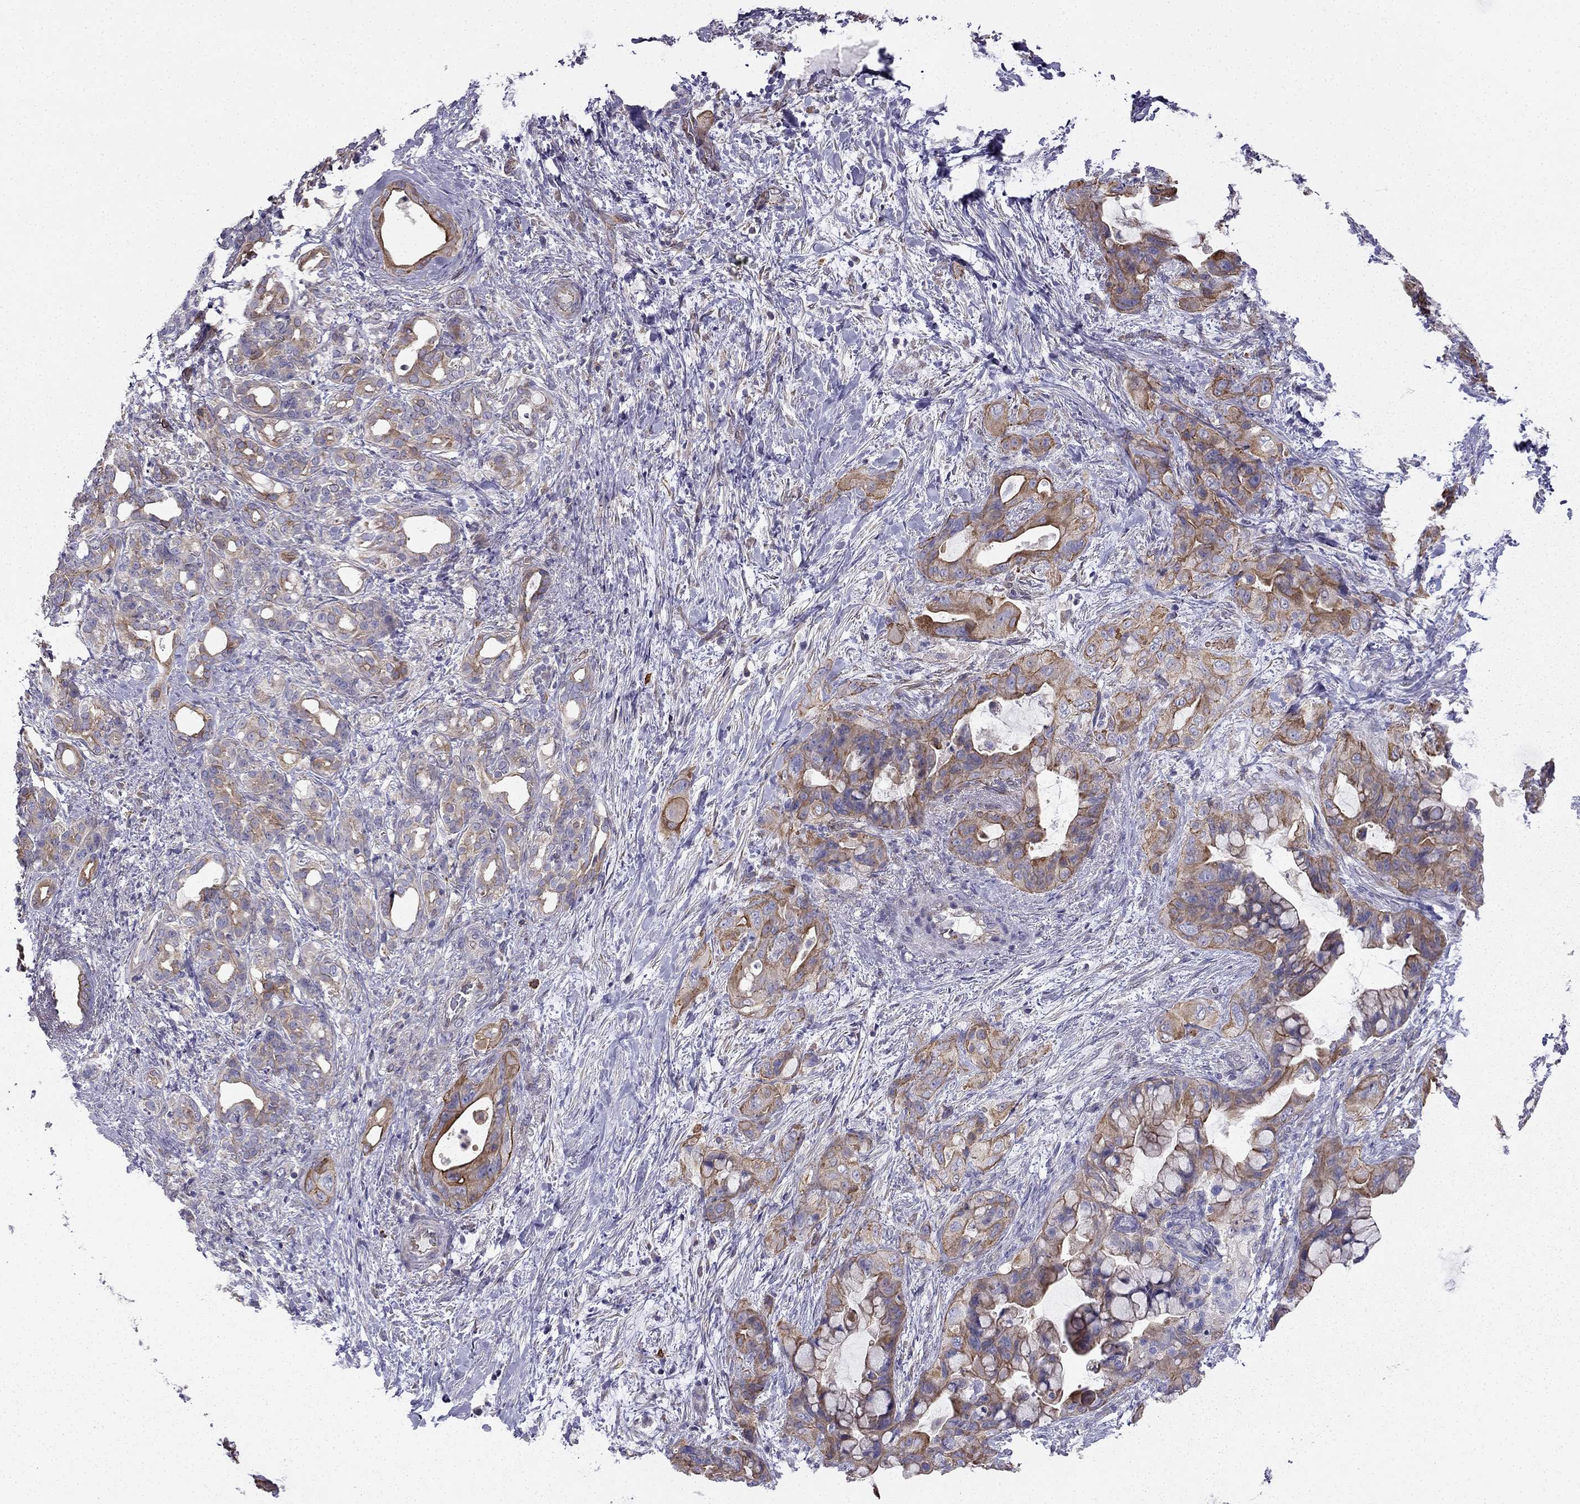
{"staining": {"intensity": "moderate", "quantity": "25%-75%", "location": "cytoplasmic/membranous"}, "tissue": "pancreatic cancer", "cell_type": "Tumor cells", "image_type": "cancer", "snomed": [{"axis": "morphology", "description": "Adenocarcinoma, NOS"}, {"axis": "topography", "description": "Pancreas"}], "caption": "IHC (DAB (3,3'-diaminobenzidine)) staining of human pancreatic cancer exhibits moderate cytoplasmic/membranous protein positivity in about 25%-75% of tumor cells.", "gene": "ENOX1", "patient": {"sex": "male", "age": 71}}